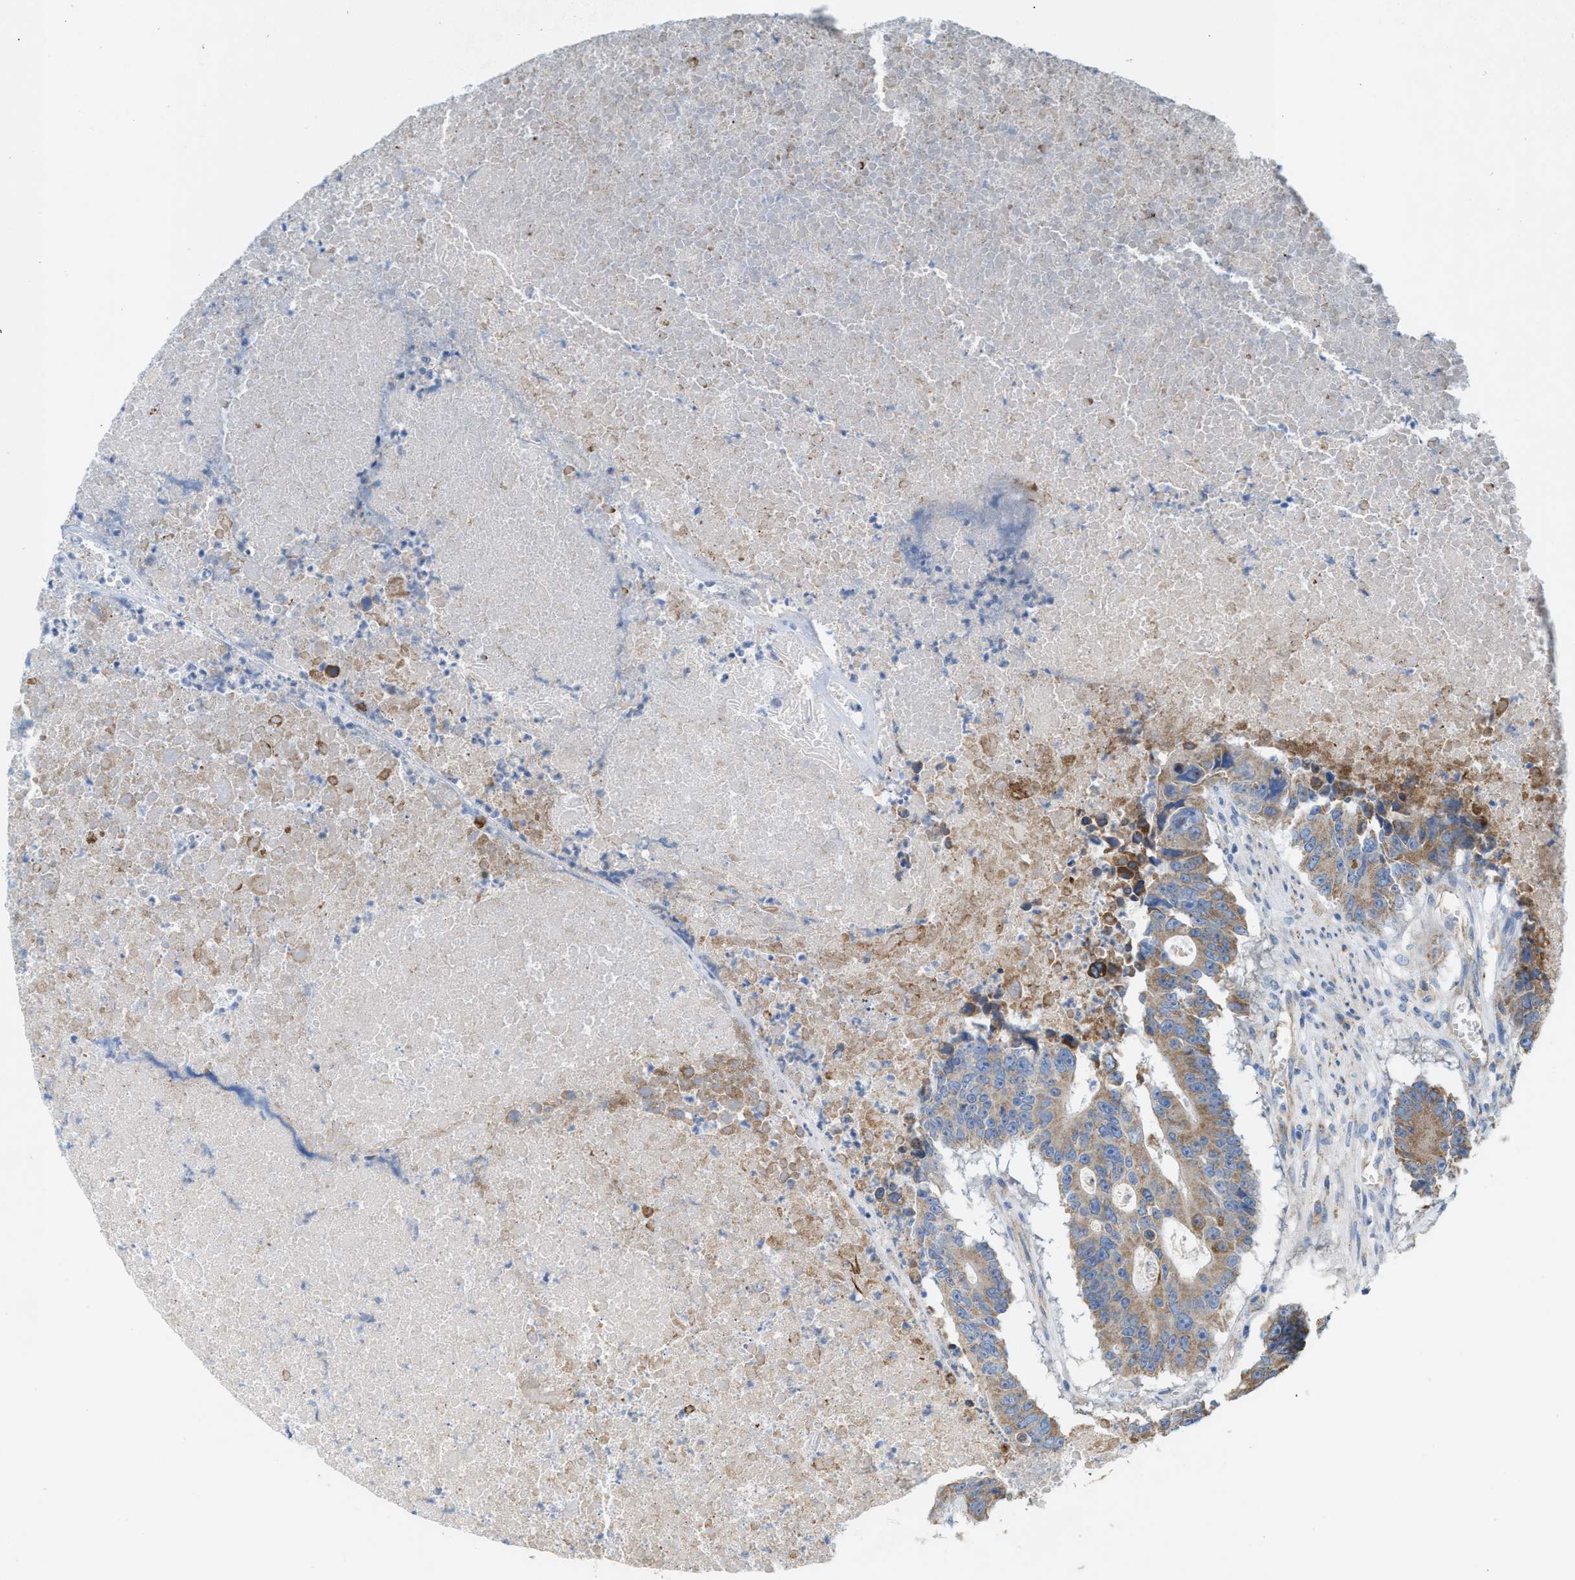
{"staining": {"intensity": "weak", "quantity": "25%-75%", "location": "cytoplasmic/membranous"}, "tissue": "colorectal cancer", "cell_type": "Tumor cells", "image_type": "cancer", "snomed": [{"axis": "morphology", "description": "Adenocarcinoma, NOS"}, {"axis": "topography", "description": "Colon"}], "caption": "IHC histopathology image of adenocarcinoma (colorectal) stained for a protein (brown), which demonstrates low levels of weak cytoplasmic/membranous staining in approximately 25%-75% of tumor cells.", "gene": "DYNC2I1", "patient": {"sex": "male", "age": 87}}